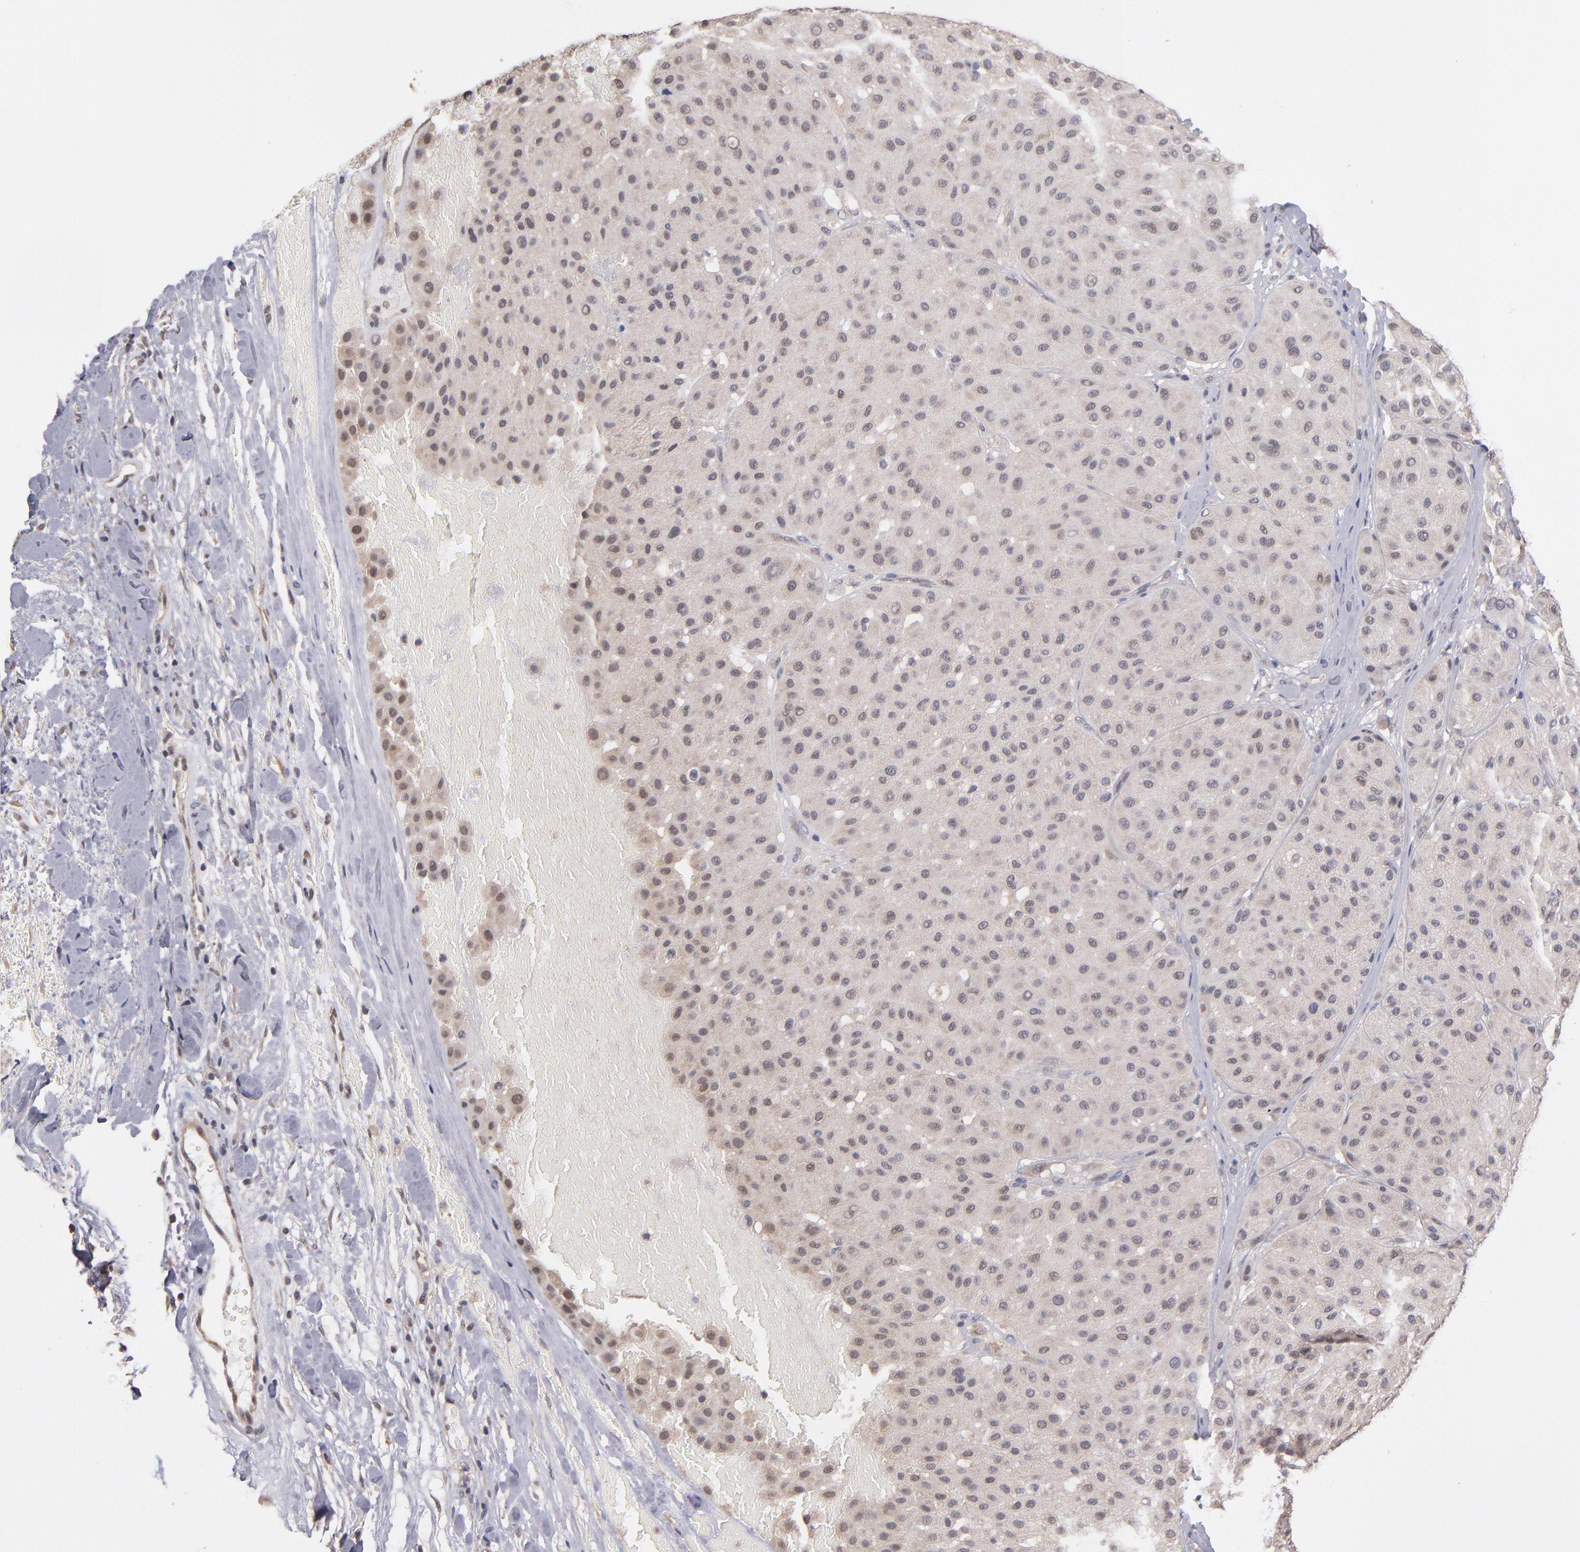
{"staining": {"intensity": "weak", "quantity": "25%-75%", "location": "cytoplasmic/membranous"}, "tissue": "melanoma", "cell_type": "Tumor cells", "image_type": "cancer", "snomed": [{"axis": "morphology", "description": "Normal tissue, NOS"}, {"axis": "morphology", "description": "Malignant melanoma, Metastatic site"}, {"axis": "topography", "description": "Skin"}], "caption": "Protein expression analysis of human melanoma reveals weak cytoplasmic/membranous staining in approximately 25%-75% of tumor cells. Immunohistochemistry (ihc) stains the protein in brown and the nuclei are stained blue.", "gene": "PSMD10", "patient": {"sex": "male", "age": 41}}